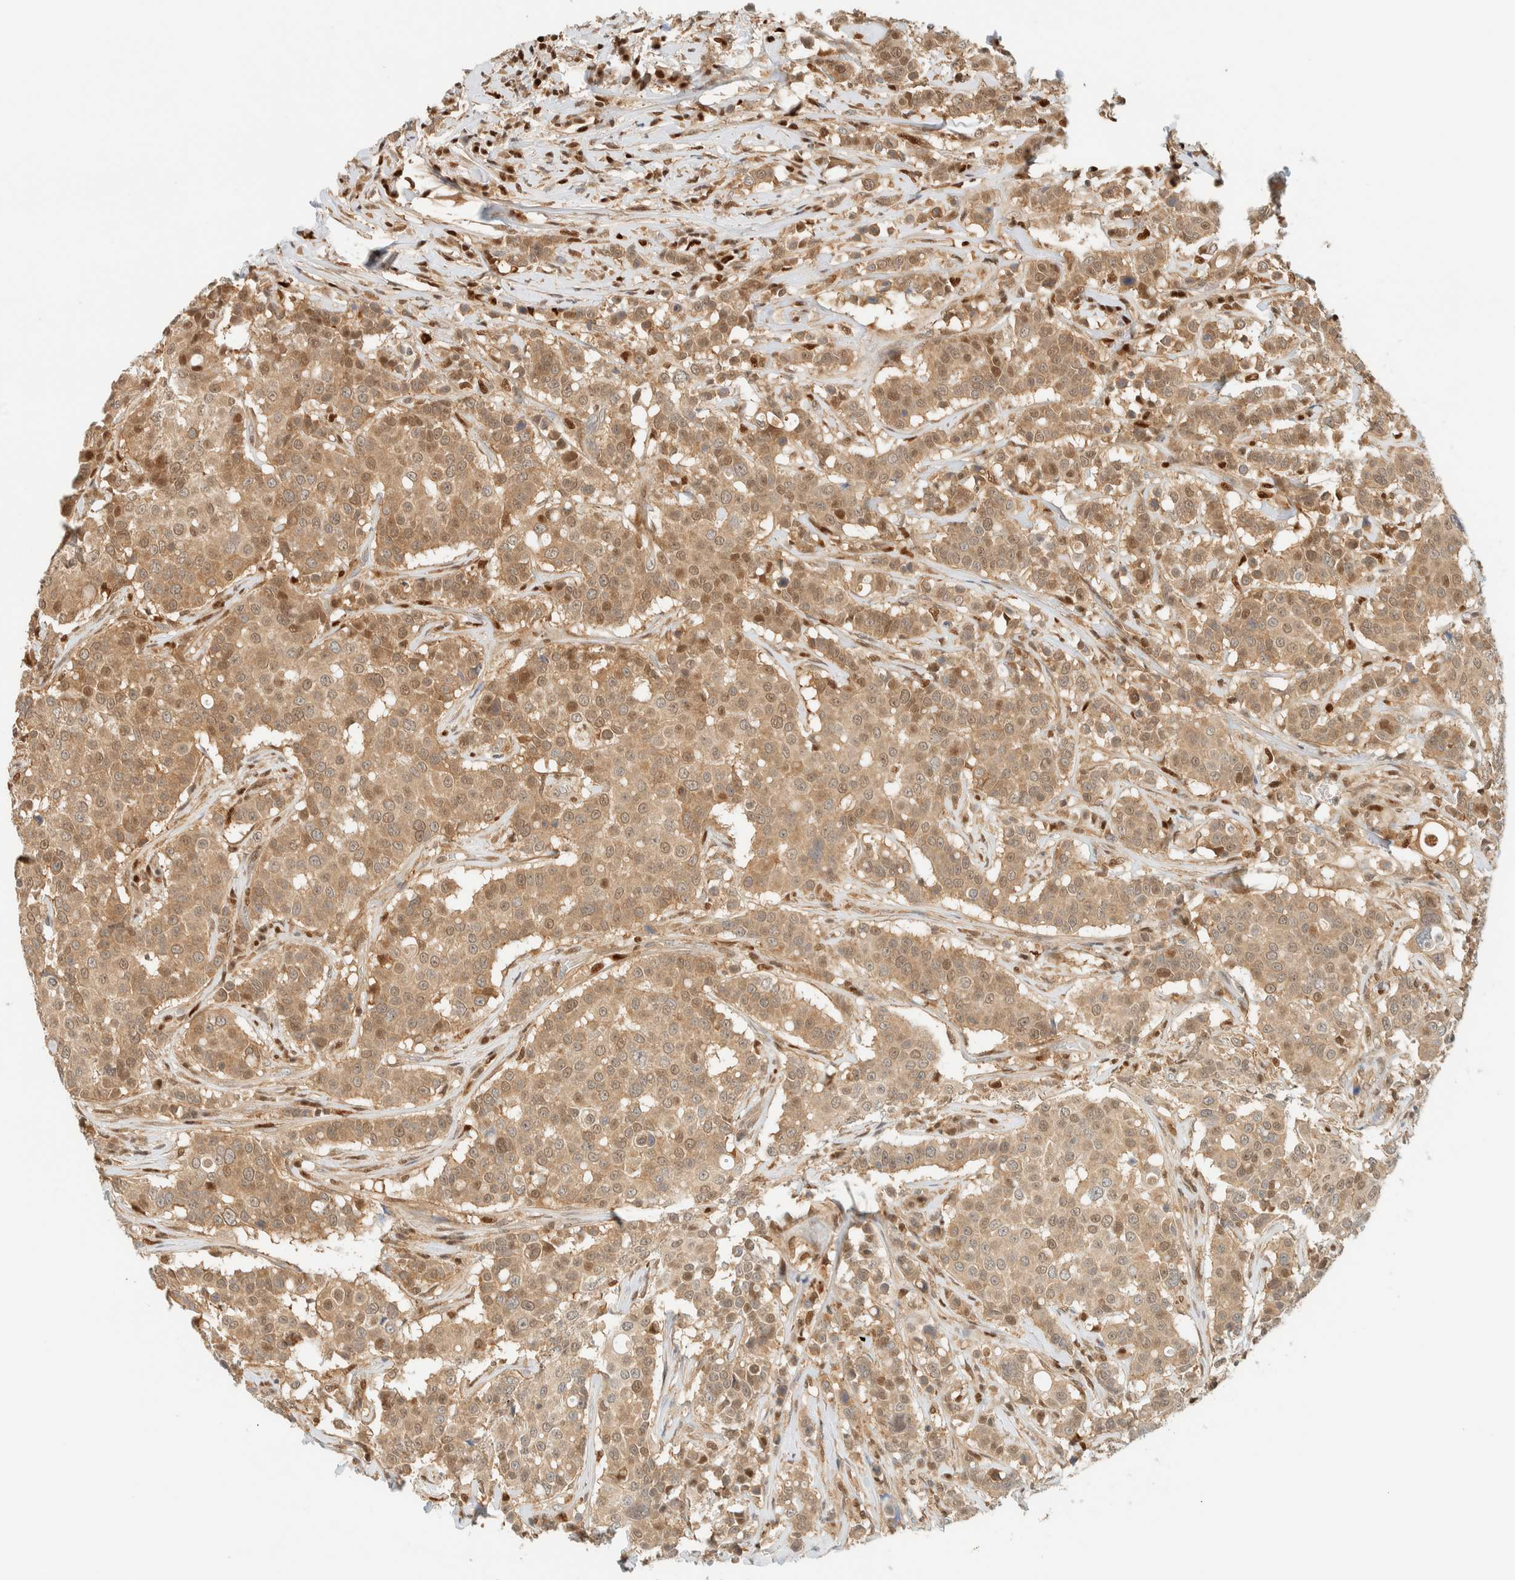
{"staining": {"intensity": "moderate", "quantity": ">75%", "location": "cytoplasmic/membranous,nuclear"}, "tissue": "breast cancer", "cell_type": "Tumor cells", "image_type": "cancer", "snomed": [{"axis": "morphology", "description": "Duct carcinoma"}, {"axis": "topography", "description": "Breast"}], "caption": "Immunohistochemistry of human invasive ductal carcinoma (breast) reveals medium levels of moderate cytoplasmic/membranous and nuclear positivity in approximately >75% of tumor cells.", "gene": "ZBTB37", "patient": {"sex": "female", "age": 27}}